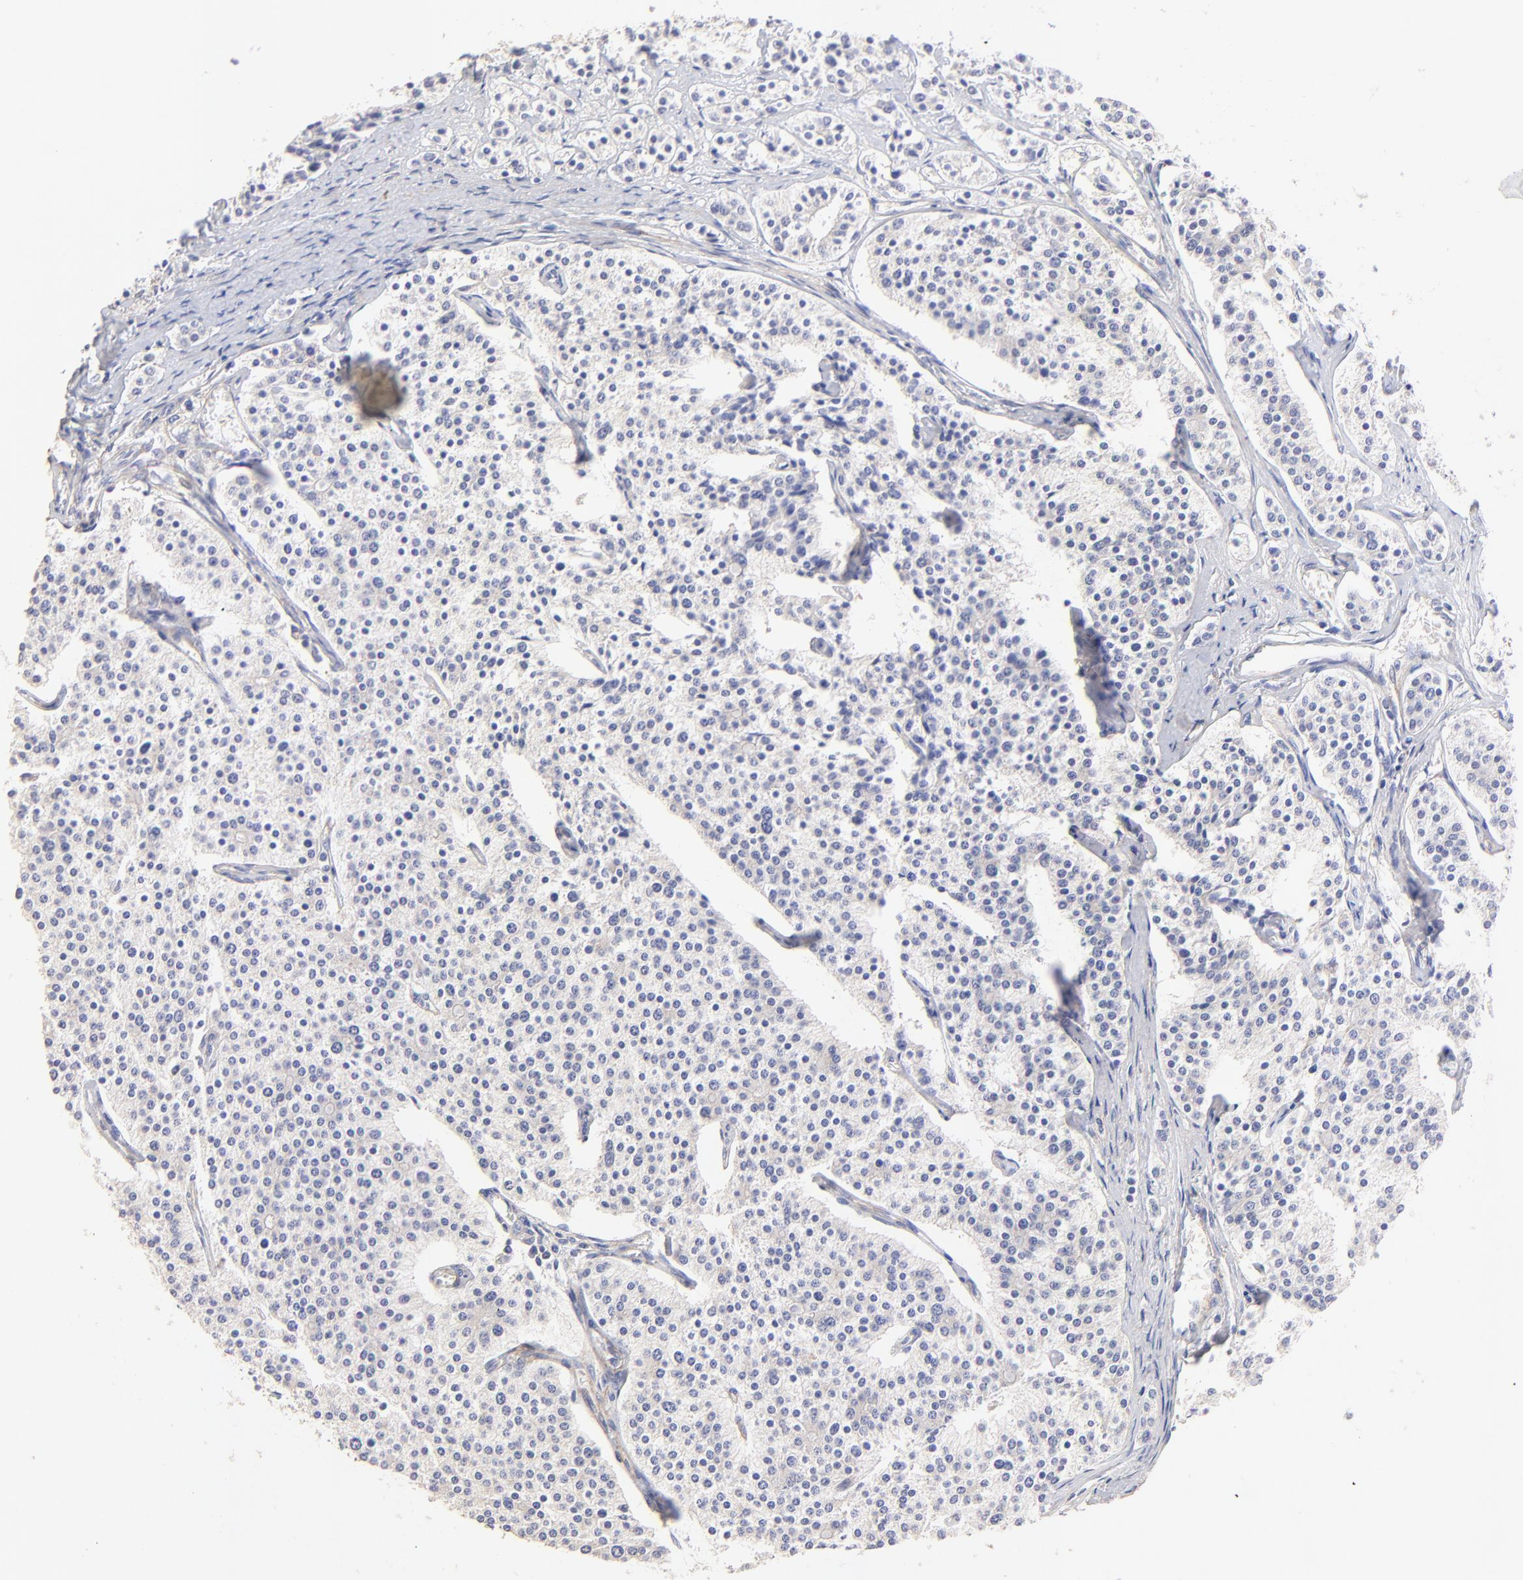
{"staining": {"intensity": "negative", "quantity": "none", "location": "none"}, "tissue": "carcinoid", "cell_type": "Tumor cells", "image_type": "cancer", "snomed": [{"axis": "morphology", "description": "Carcinoid, malignant, NOS"}, {"axis": "topography", "description": "Small intestine"}], "caption": "High magnification brightfield microscopy of carcinoid stained with DAB (brown) and counterstained with hematoxylin (blue): tumor cells show no significant expression.", "gene": "ACTRT1", "patient": {"sex": "male", "age": 63}}